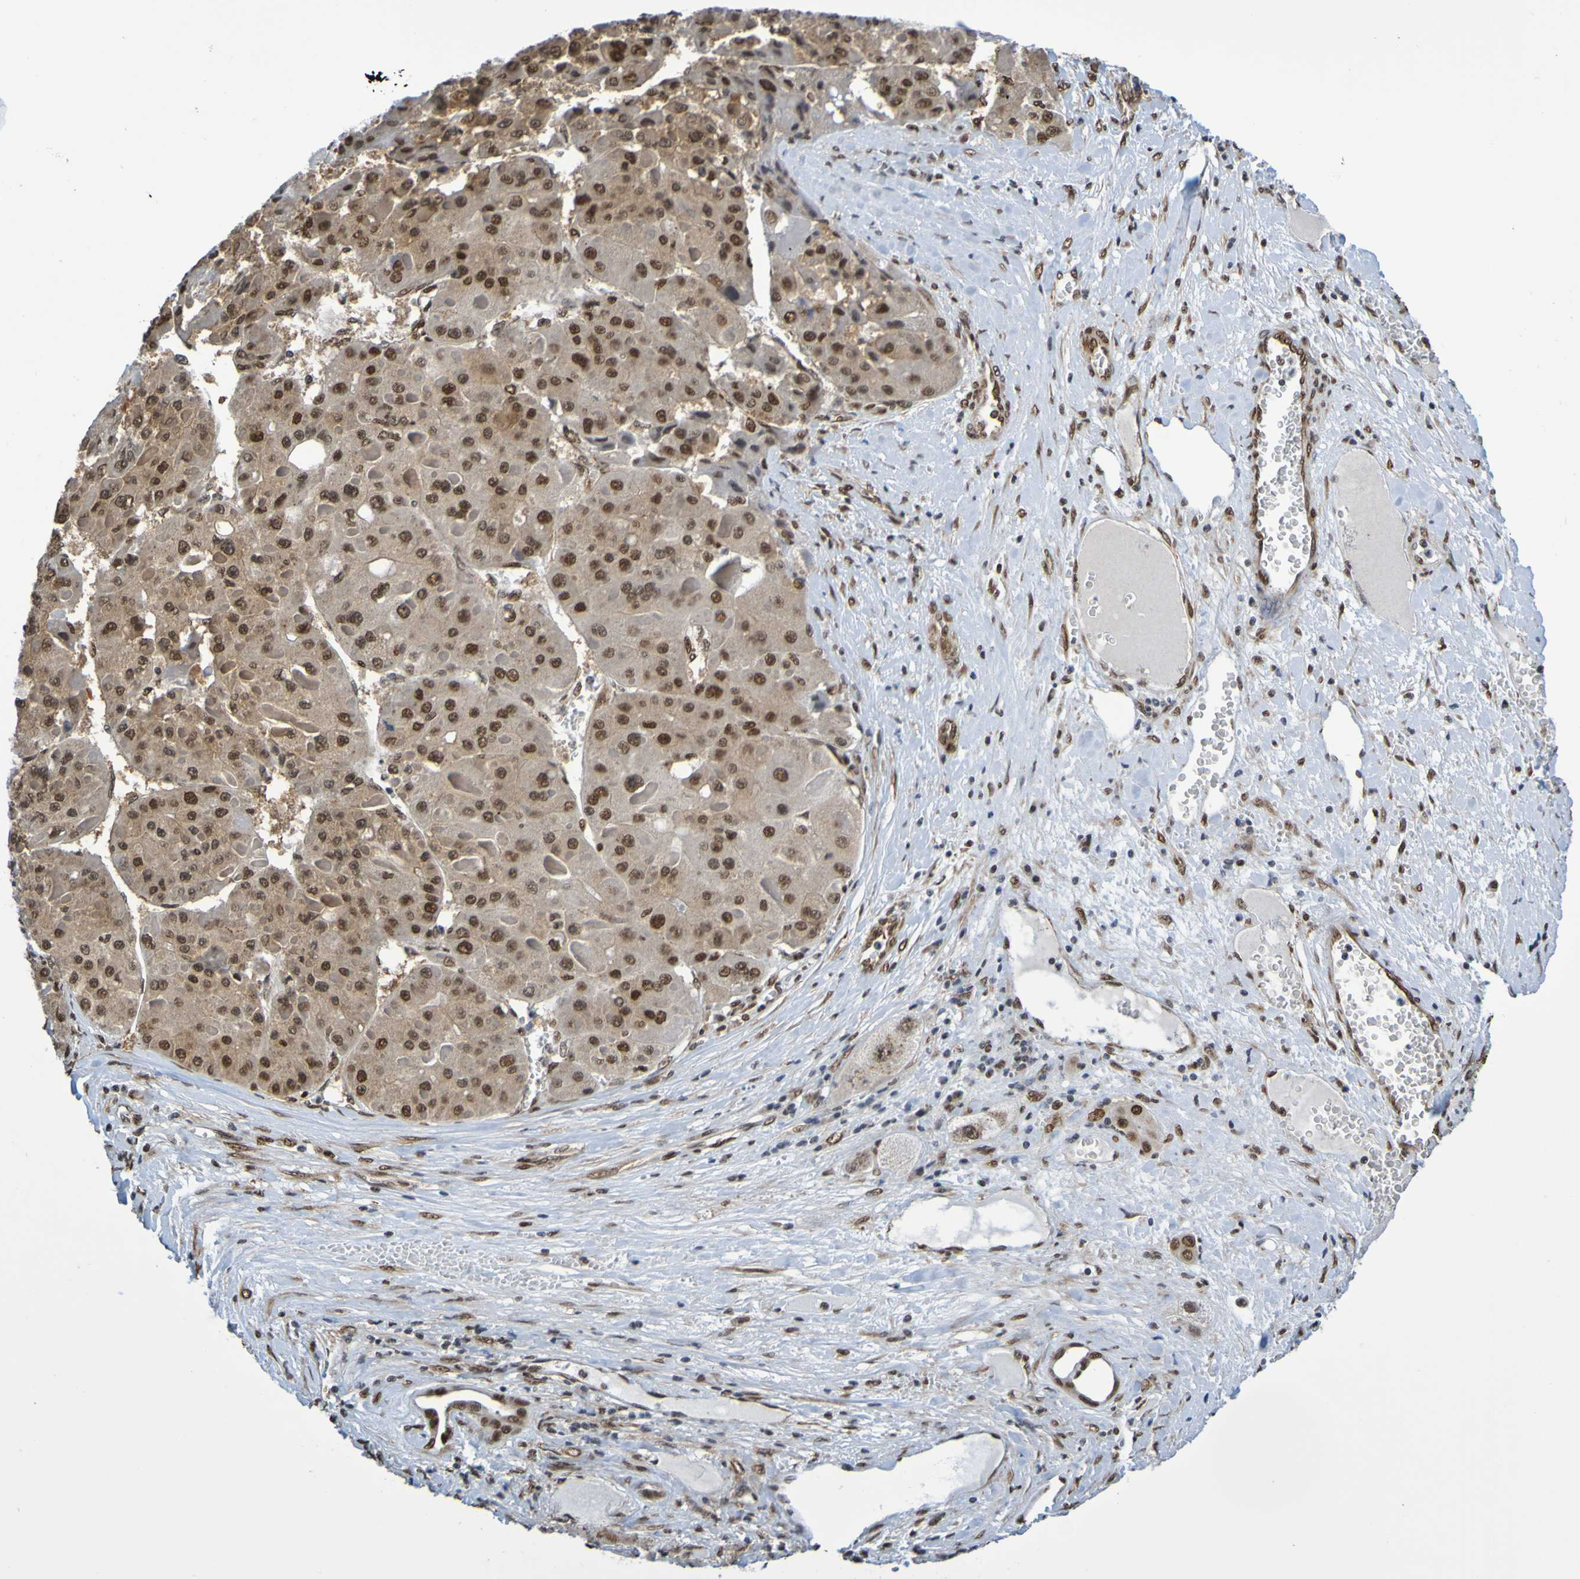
{"staining": {"intensity": "strong", "quantity": ">75%", "location": "nuclear"}, "tissue": "liver cancer", "cell_type": "Tumor cells", "image_type": "cancer", "snomed": [{"axis": "morphology", "description": "Carcinoma, Hepatocellular, NOS"}, {"axis": "topography", "description": "Liver"}], "caption": "A brown stain labels strong nuclear staining of a protein in liver cancer tumor cells.", "gene": "HDAC2", "patient": {"sex": "female", "age": 73}}